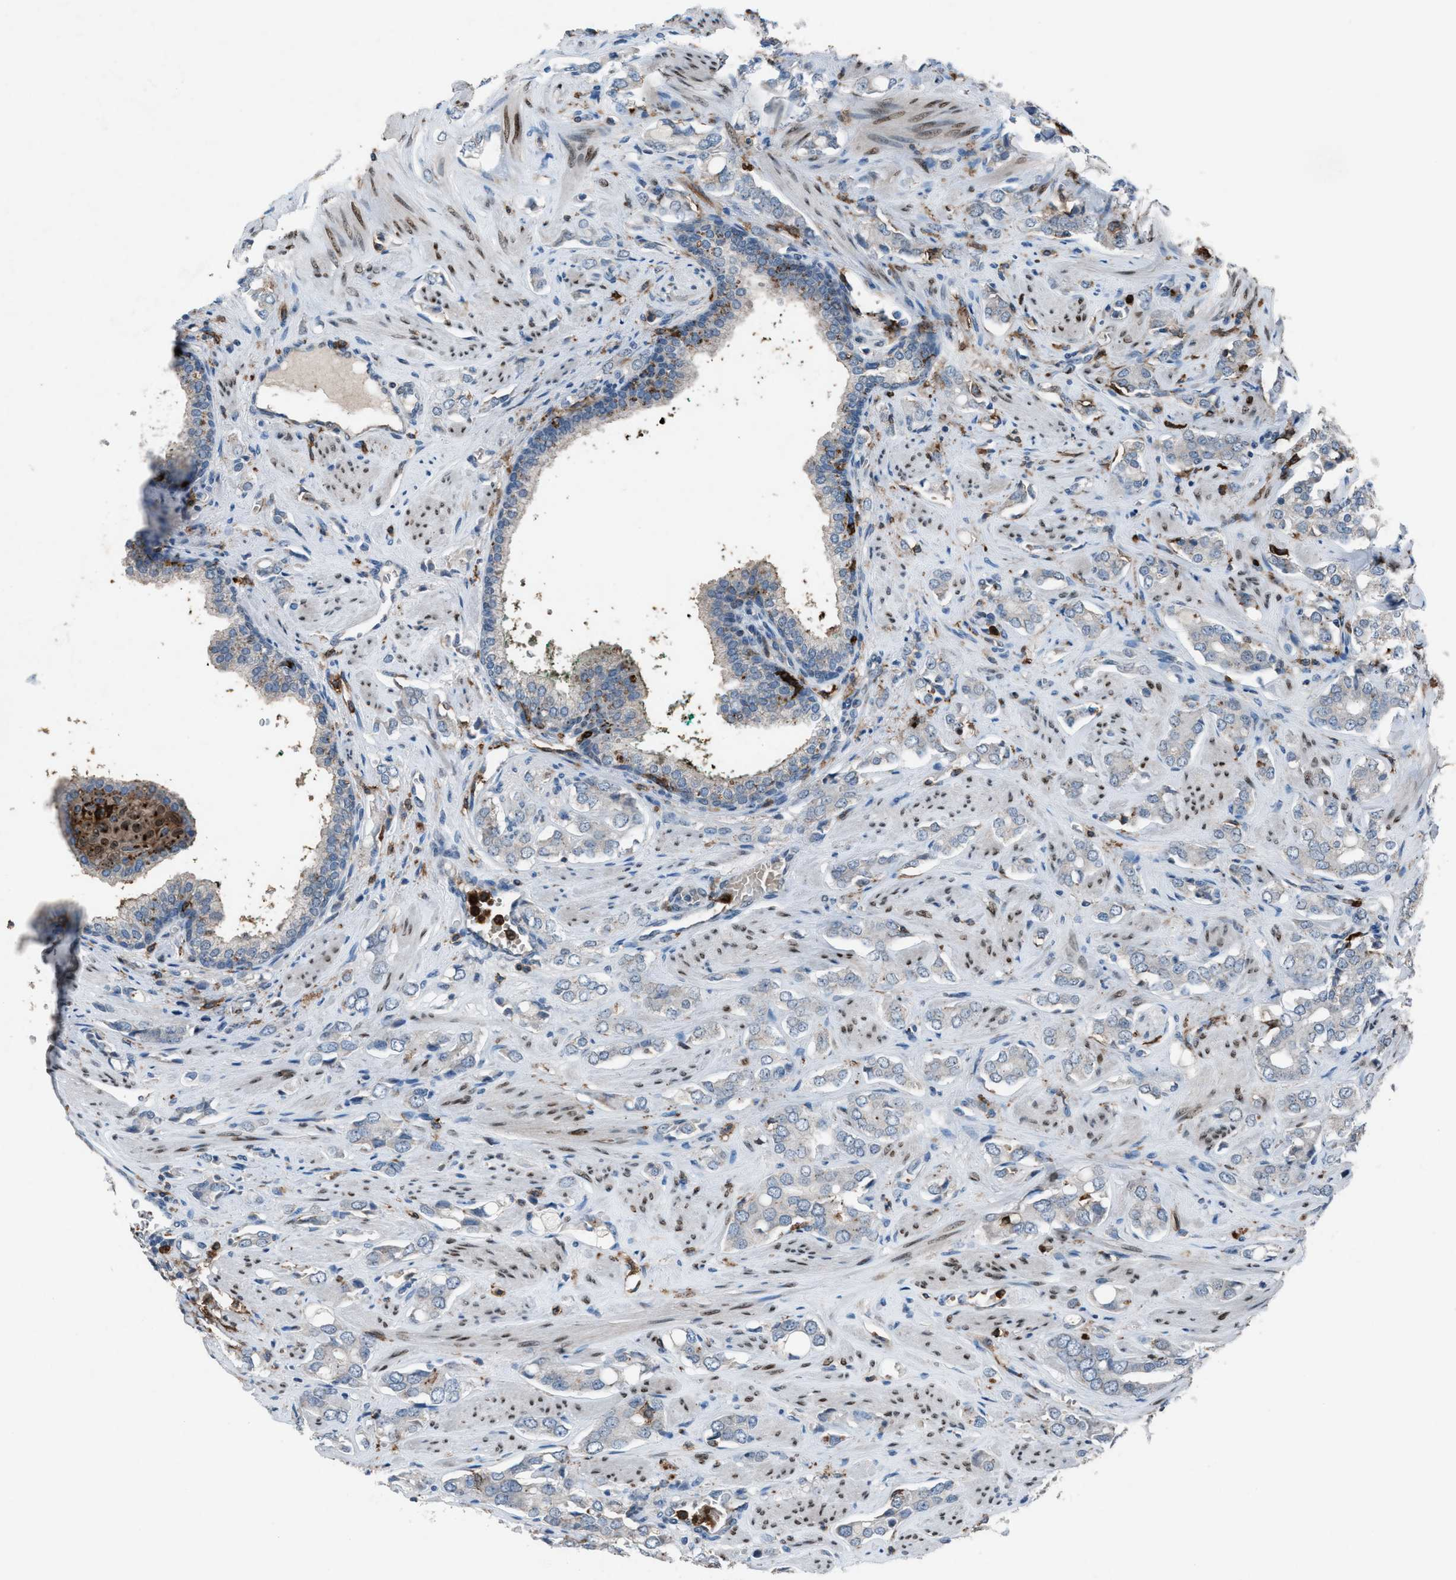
{"staining": {"intensity": "negative", "quantity": "none", "location": "none"}, "tissue": "prostate cancer", "cell_type": "Tumor cells", "image_type": "cancer", "snomed": [{"axis": "morphology", "description": "Adenocarcinoma, High grade"}, {"axis": "topography", "description": "Prostate"}], "caption": "Prostate cancer stained for a protein using immunohistochemistry demonstrates no staining tumor cells.", "gene": "FCER1G", "patient": {"sex": "male", "age": 52}}